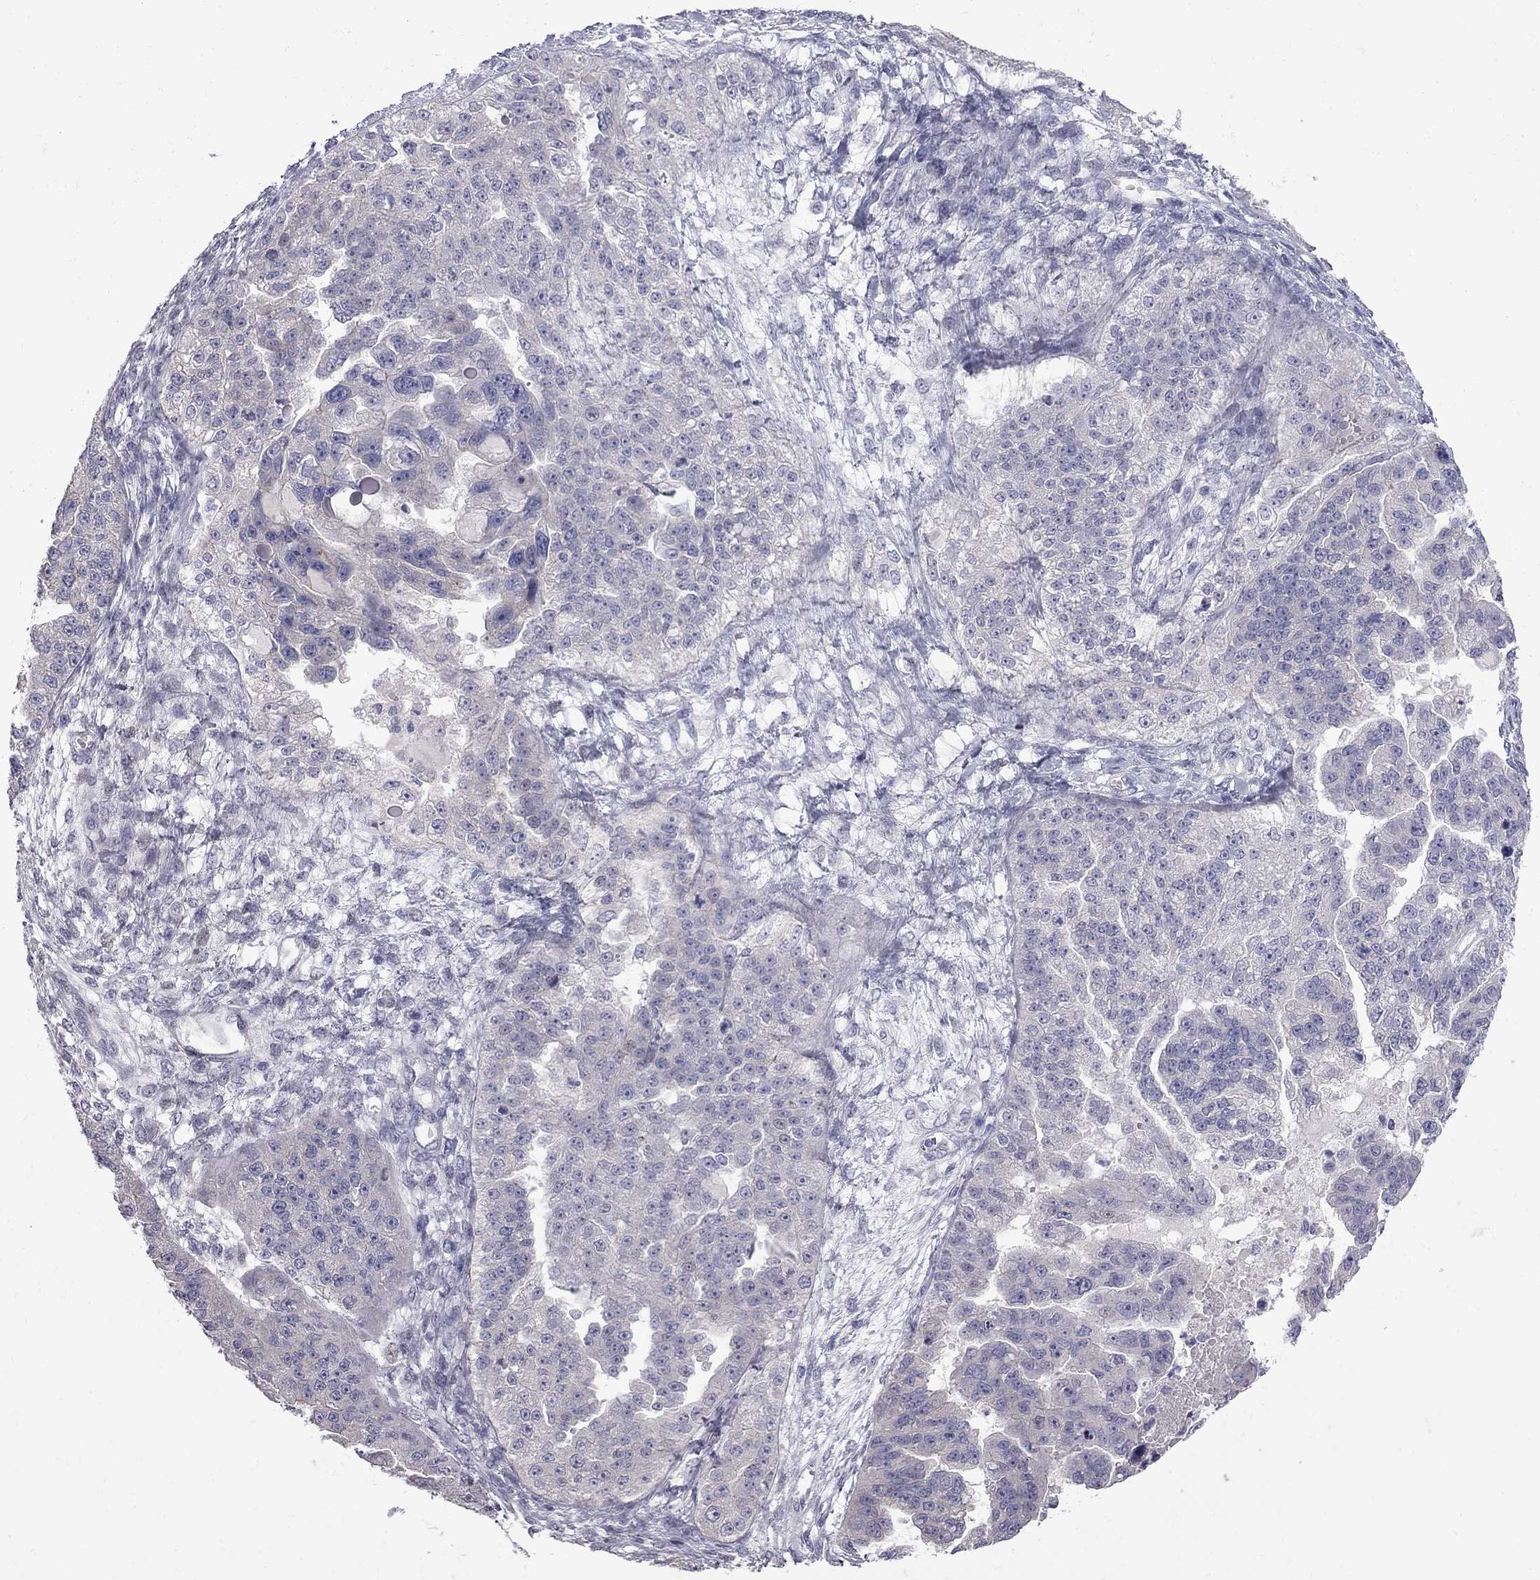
{"staining": {"intensity": "negative", "quantity": "none", "location": "none"}, "tissue": "ovarian cancer", "cell_type": "Tumor cells", "image_type": "cancer", "snomed": [{"axis": "morphology", "description": "Cystadenocarcinoma, serous, NOS"}, {"axis": "topography", "description": "Ovary"}], "caption": "An image of ovarian serous cystadenocarcinoma stained for a protein demonstrates no brown staining in tumor cells.", "gene": "NRARP", "patient": {"sex": "female", "age": 58}}